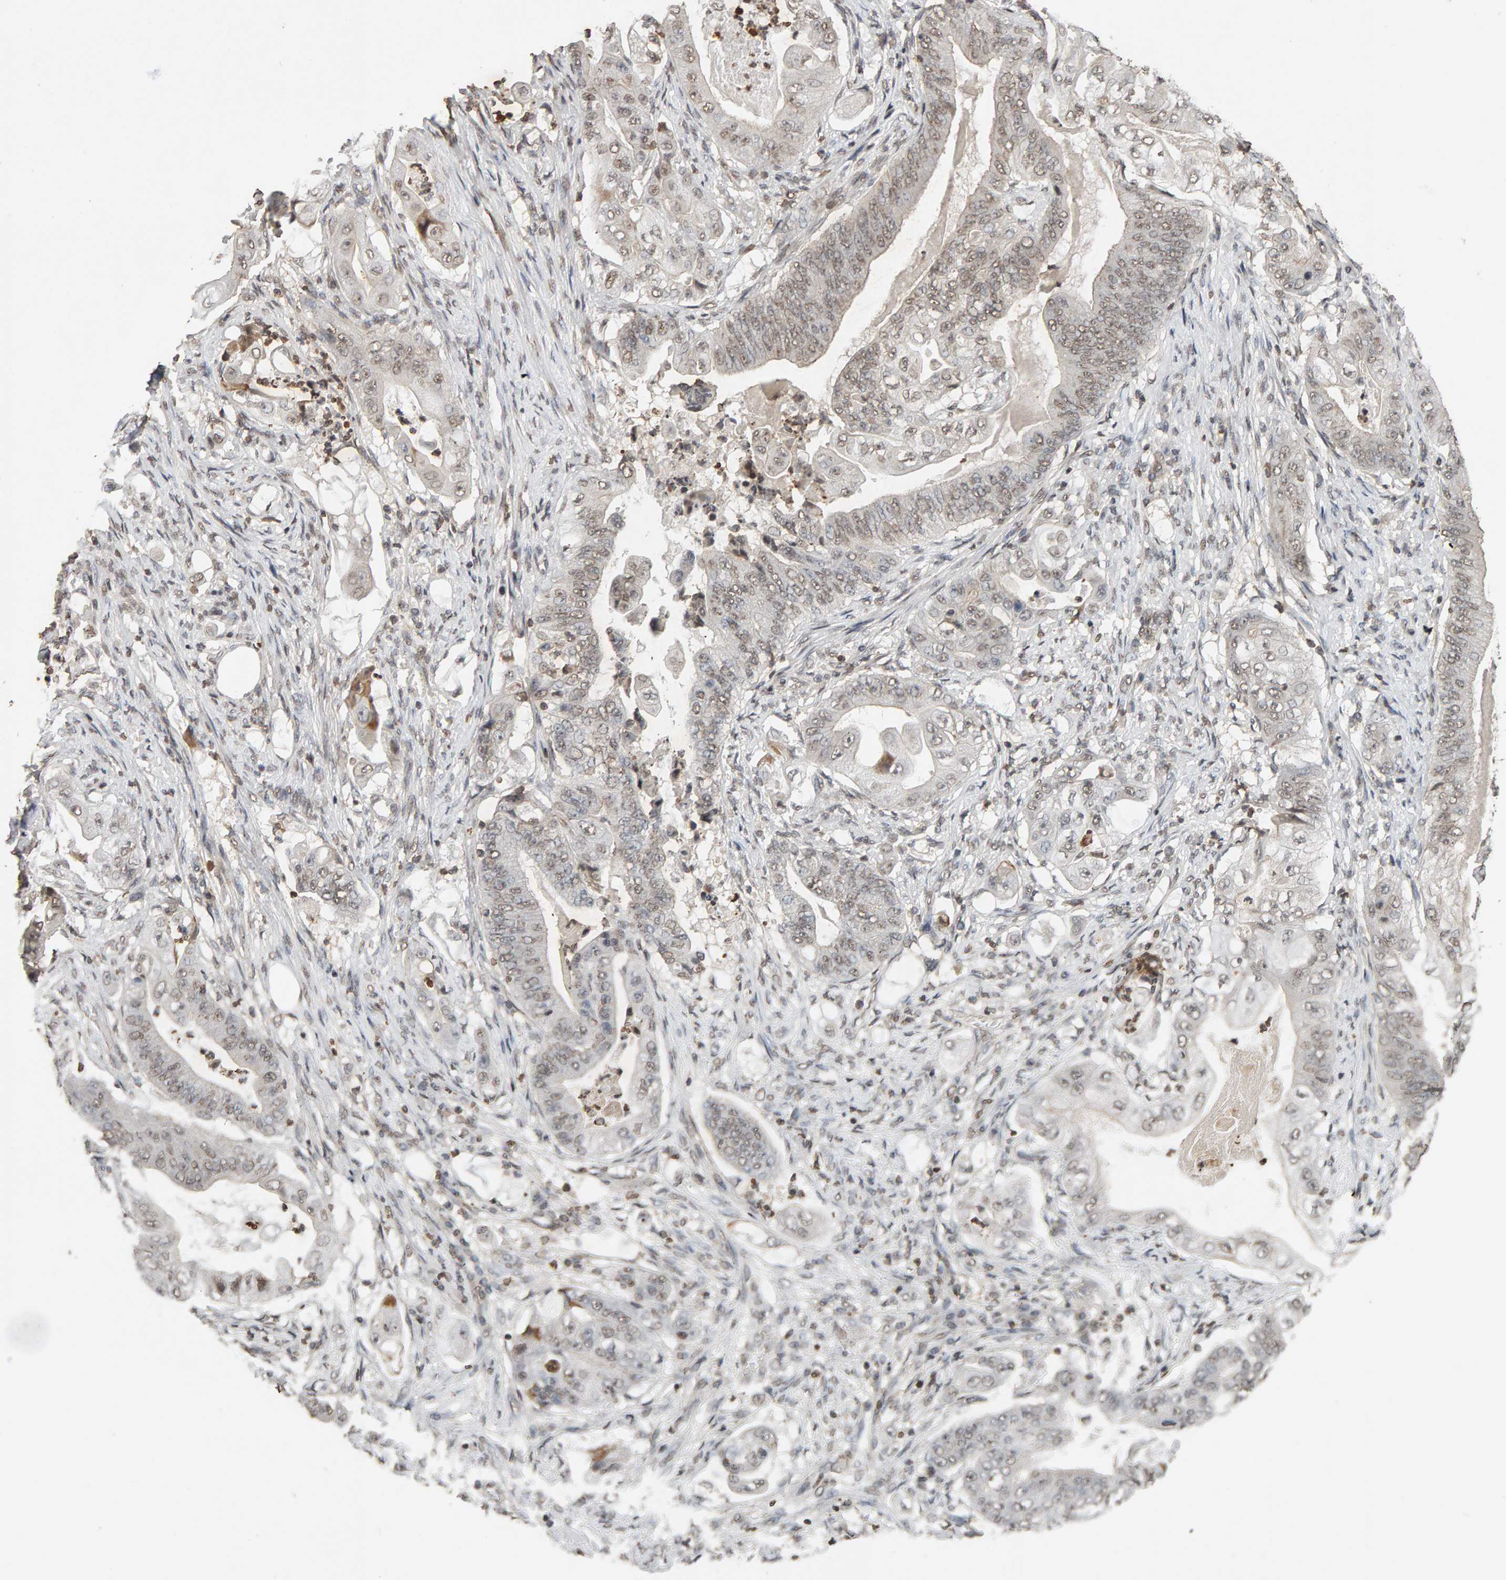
{"staining": {"intensity": "weak", "quantity": ">75%", "location": "nuclear"}, "tissue": "stomach cancer", "cell_type": "Tumor cells", "image_type": "cancer", "snomed": [{"axis": "morphology", "description": "Adenocarcinoma, NOS"}, {"axis": "topography", "description": "Stomach"}], "caption": "Protein expression analysis of stomach adenocarcinoma demonstrates weak nuclear positivity in about >75% of tumor cells.", "gene": "DNAJB5", "patient": {"sex": "female", "age": 73}}